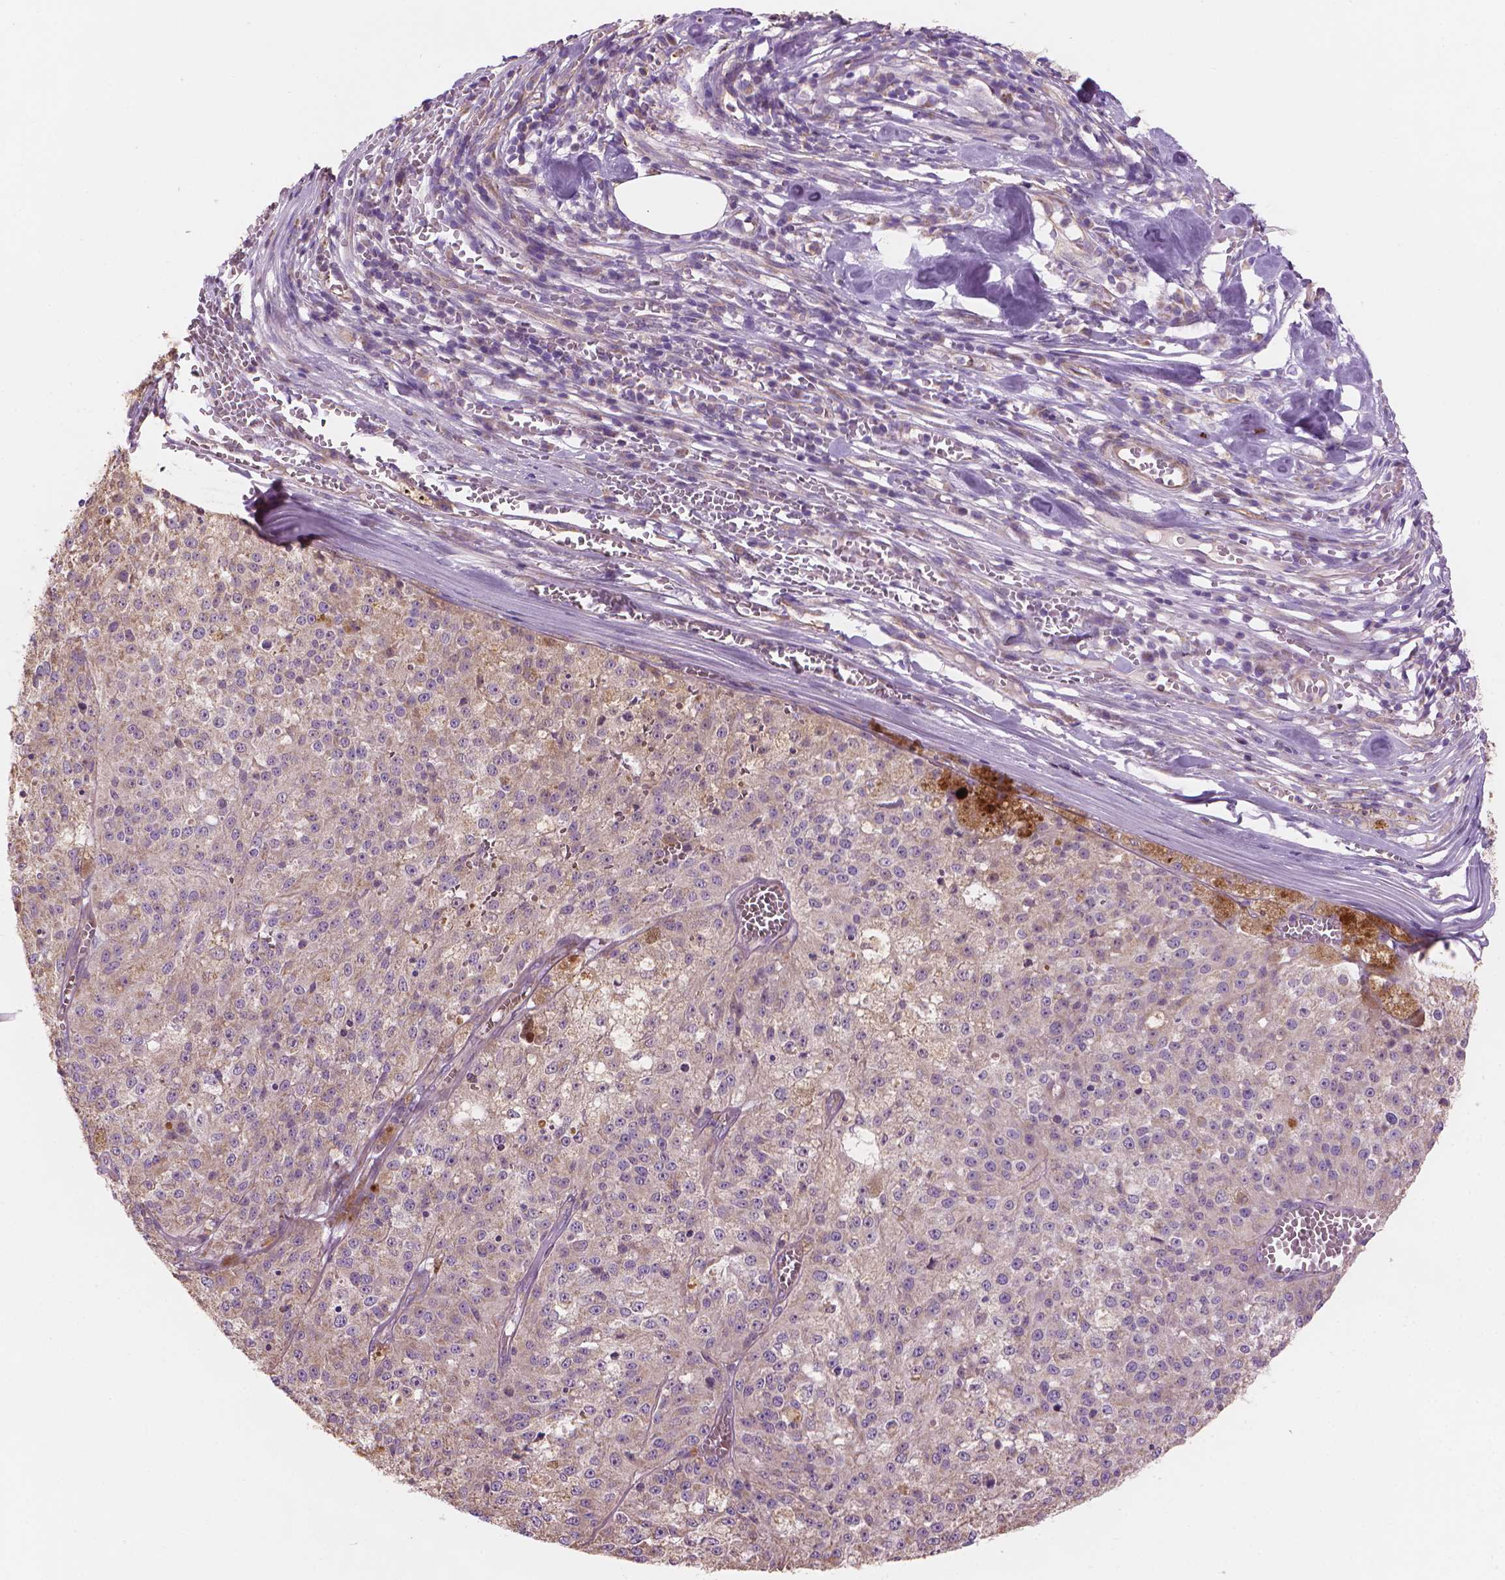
{"staining": {"intensity": "negative", "quantity": "none", "location": "none"}, "tissue": "melanoma", "cell_type": "Tumor cells", "image_type": "cancer", "snomed": [{"axis": "morphology", "description": "Malignant melanoma, Metastatic site"}, {"axis": "topography", "description": "Lymph node"}], "caption": "This is an IHC photomicrograph of human malignant melanoma (metastatic site). There is no expression in tumor cells.", "gene": "TTC29", "patient": {"sex": "female", "age": 64}}